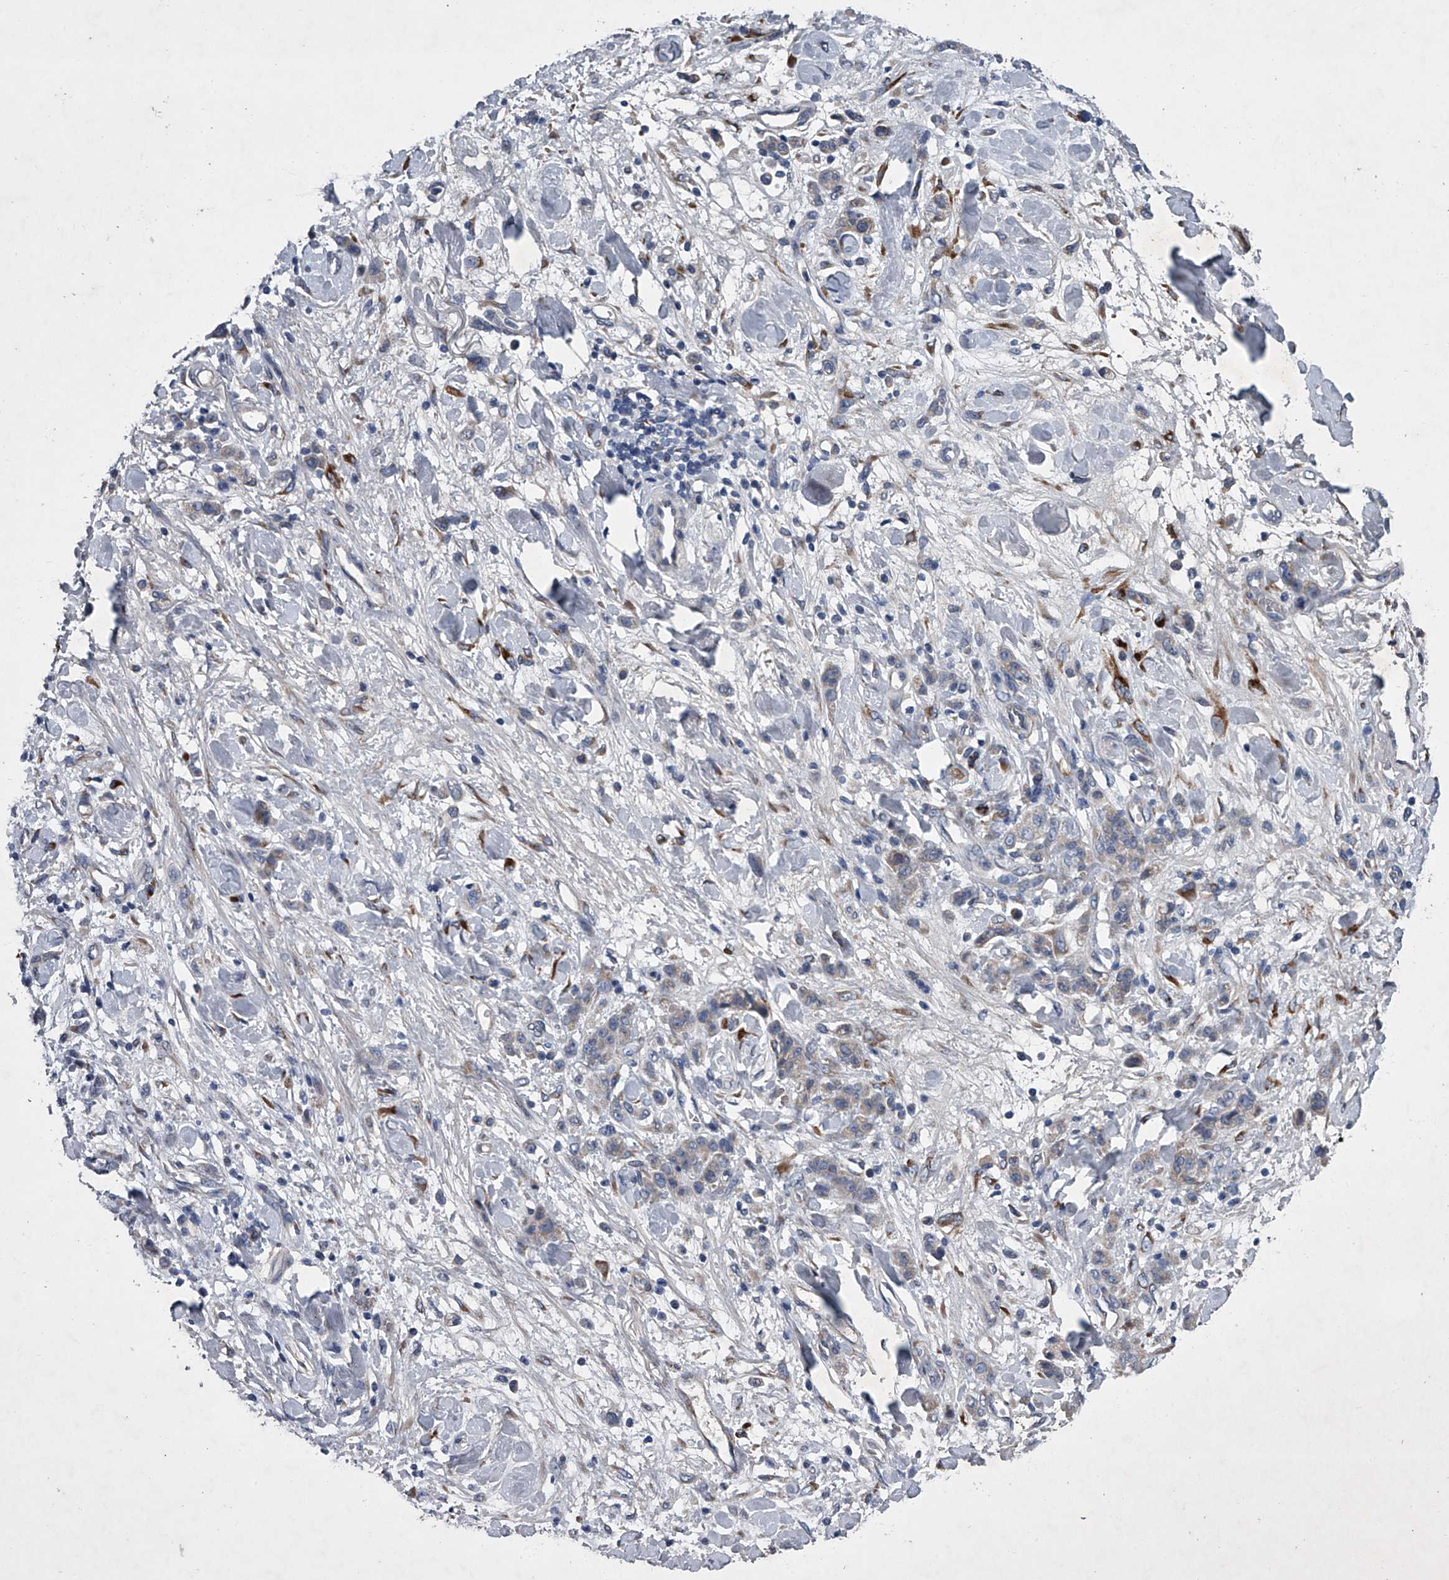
{"staining": {"intensity": "negative", "quantity": "none", "location": "none"}, "tissue": "stomach cancer", "cell_type": "Tumor cells", "image_type": "cancer", "snomed": [{"axis": "morphology", "description": "Normal tissue, NOS"}, {"axis": "morphology", "description": "Adenocarcinoma, NOS"}, {"axis": "topography", "description": "Stomach"}], "caption": "A histopathology image of human adenocarcinoma (stomach) is negative for staining in tumor cells. Nuclei are stained in blue.", "gene": "ABCG1", "patient": {"sex": "male", "age": 82}}